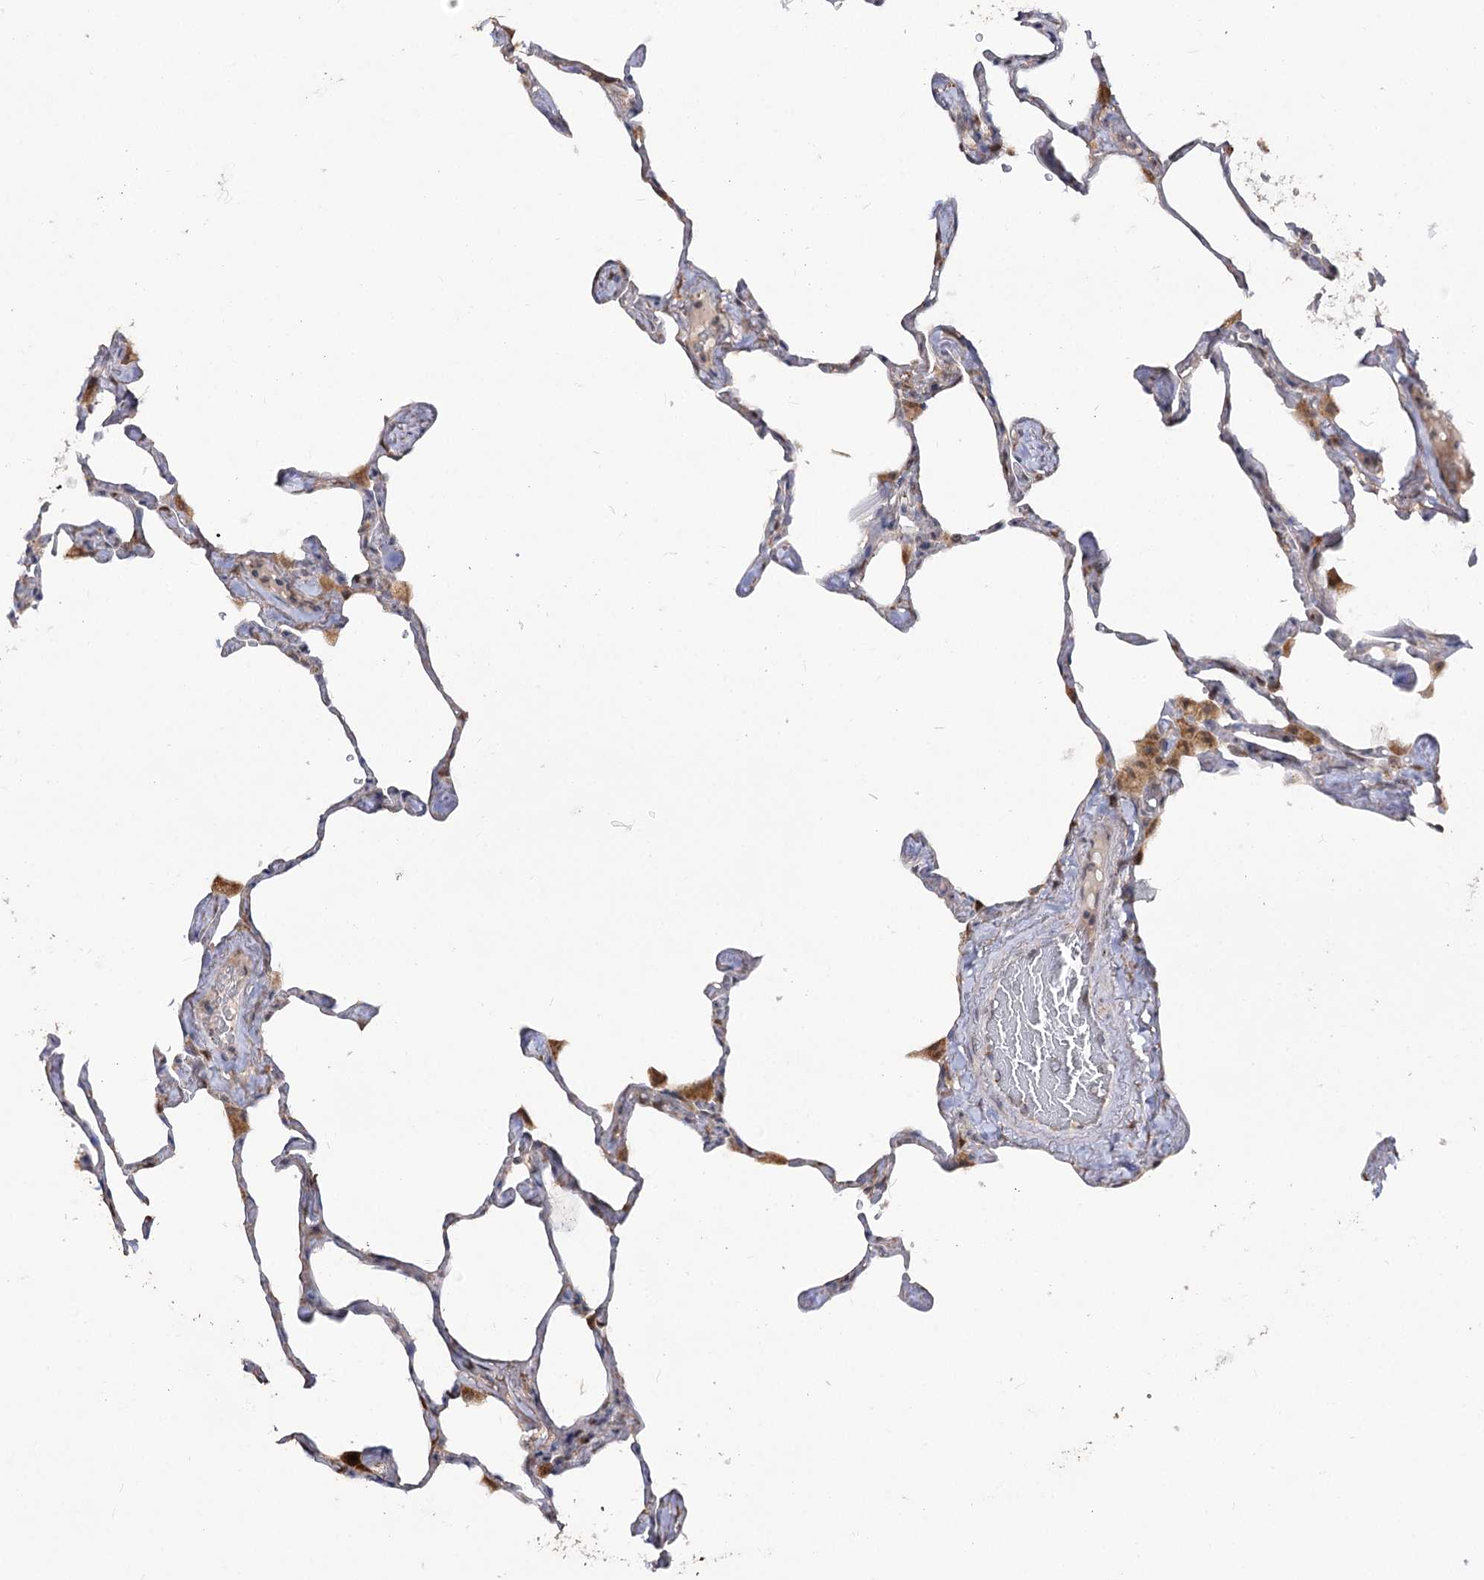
{"staining": {"intensity": "moderate", "quantity": "<25%", "location": "cytoplasmic/membranous"}, "tissue": "lung", "cell_type": "Alveolar cells", "image_type": "normal", "snomed": [{"axis": "morphology", "description": "Normal tissue, NOS"}, {"axis": "topography", "description": "Lung"}], "caption": "Immunohistochemical staining of benign lung reveals low levels of moderate cytoplasmic/membranous positivity in approximately <25% of alveolar cells.", "gene": "RUFY4", "patient": {"sex": "male", "age": 65}}